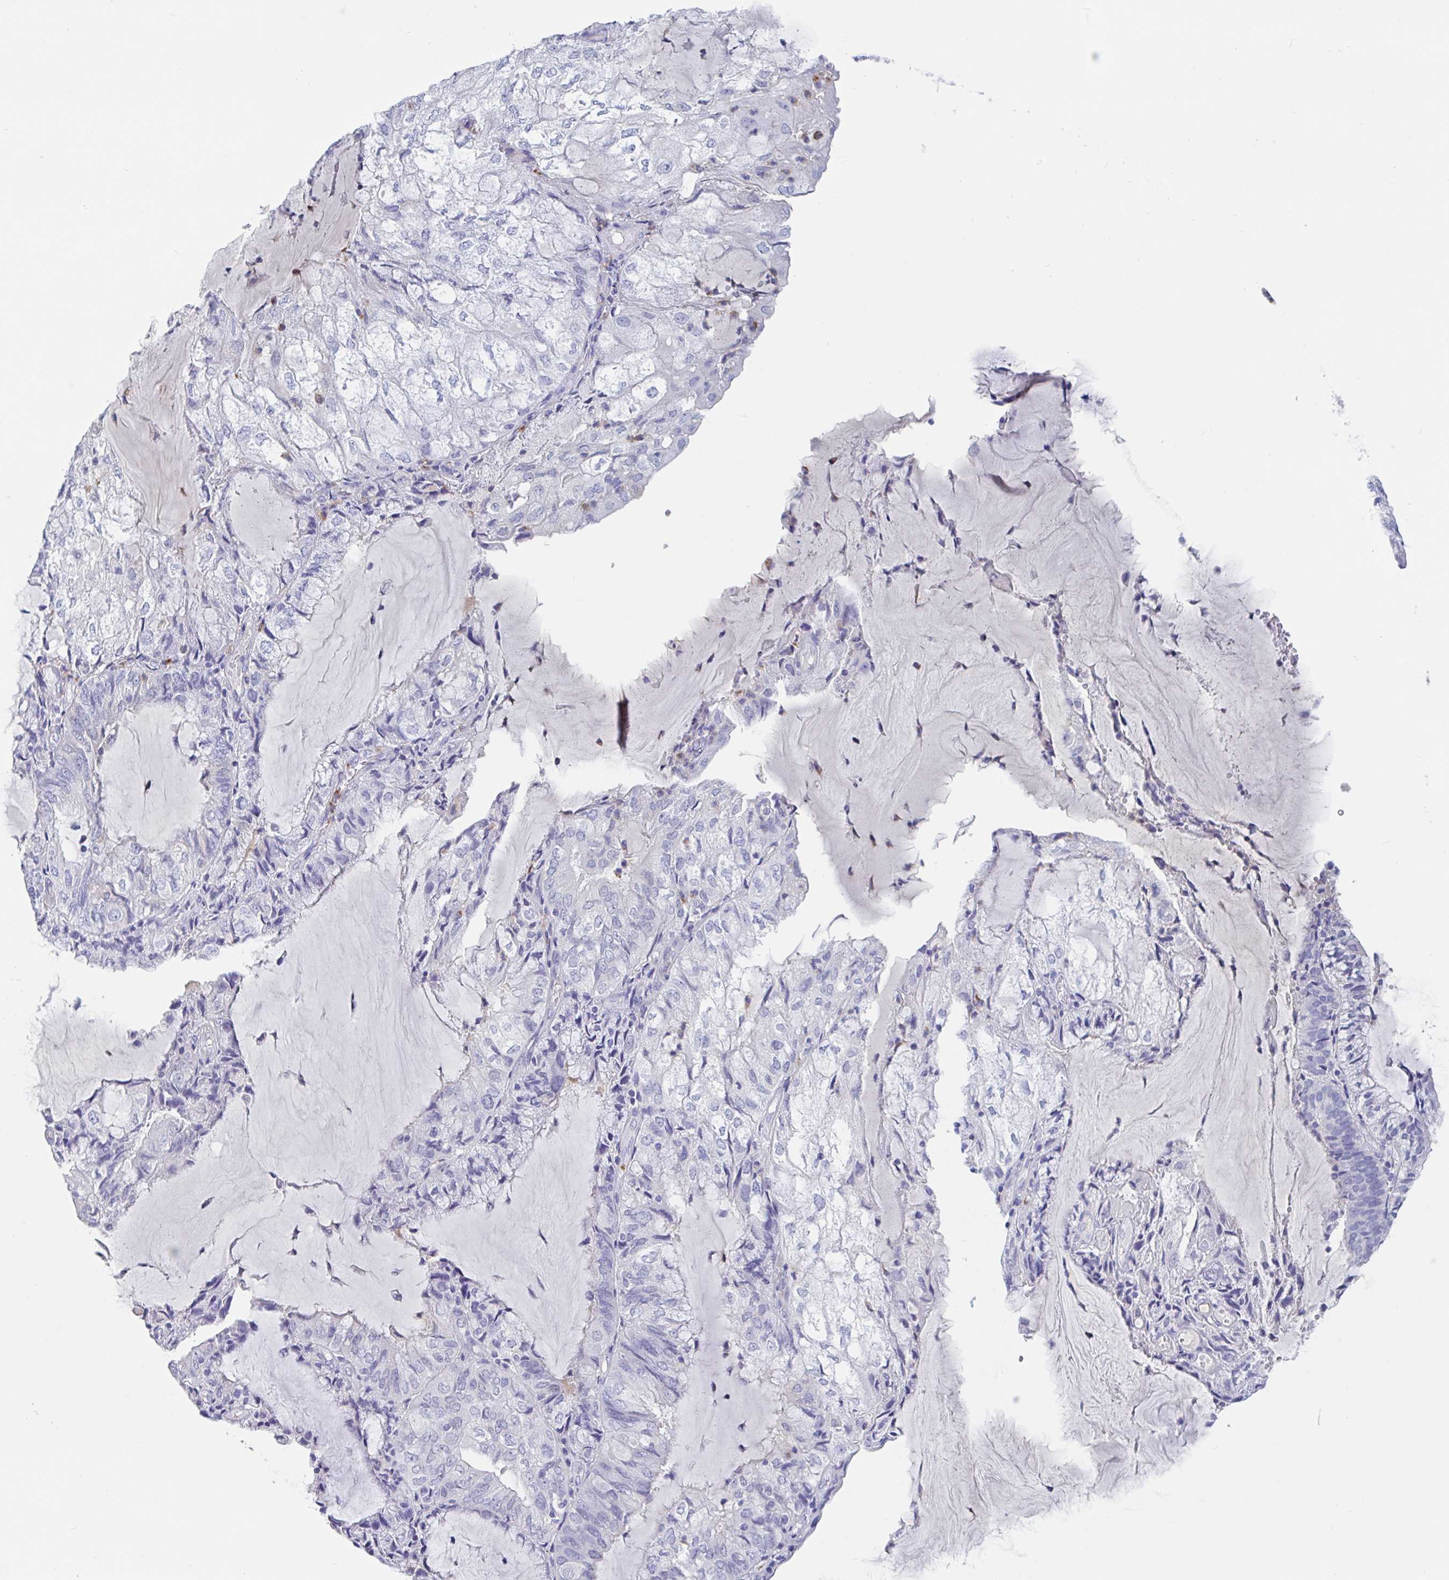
{"staining": {"intensity": "negative", "quantity": "none", "location": "none"}, "tissue": "endometrial cancer", "cell_type": "Tumor cells", "image_type": "cancer", "snomed": [{"axis": "morphology", "description": "Adenocarcinoma, NOS"}, {"axis": "topography", "description": "Endometrium"}], "caption": "Human adenocarcinoma (endometrial) stained for a protein using IHC displays no expression in tumor cells.", "gene": "ZNHIT2", "patient": {"sex": "female", "age": 81}}